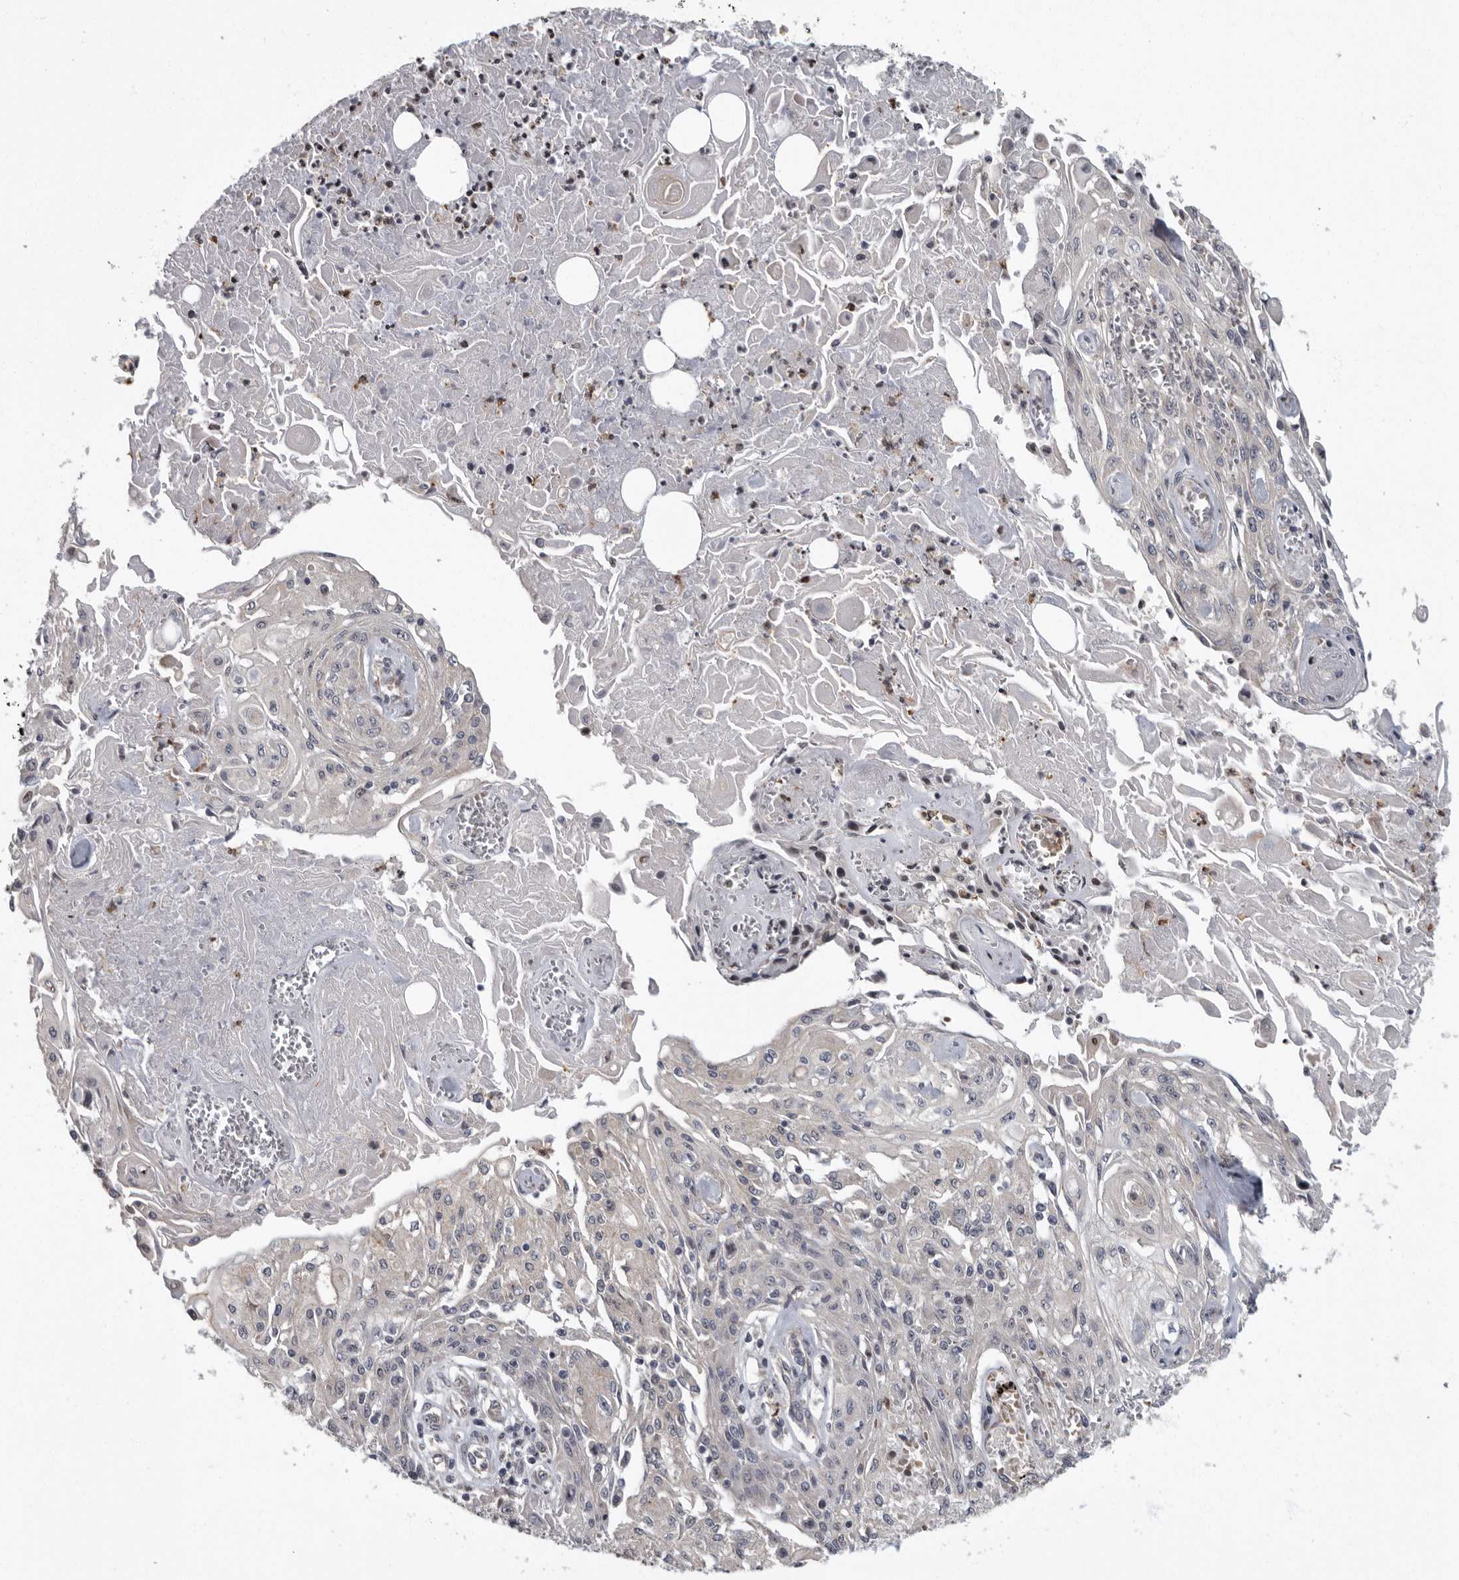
{"staining": {"intensity": "negative", "quantity": "none", "location": "none"}, "tissue": "skin cancer", "cell_type": "Tumor cells", "image_type": "cancer", "snomed": [{"axis": "morphology", "description": "Squamous cell carcinoma, NOS"}, {"axis": "morphology", "description": "Squamous cell carcinoma, metastatic, NOS"}, {"axis": "topography", "description": "Skin"}, {"axis": "topography", "description": "Lymph node"}], "caption": "Tumor cells are negative for protein expression in human skin cancer (metastatic squamous cell carcinoma).", "gene": "PDCD11", "patient": {"sex": "male", "age": 75}}